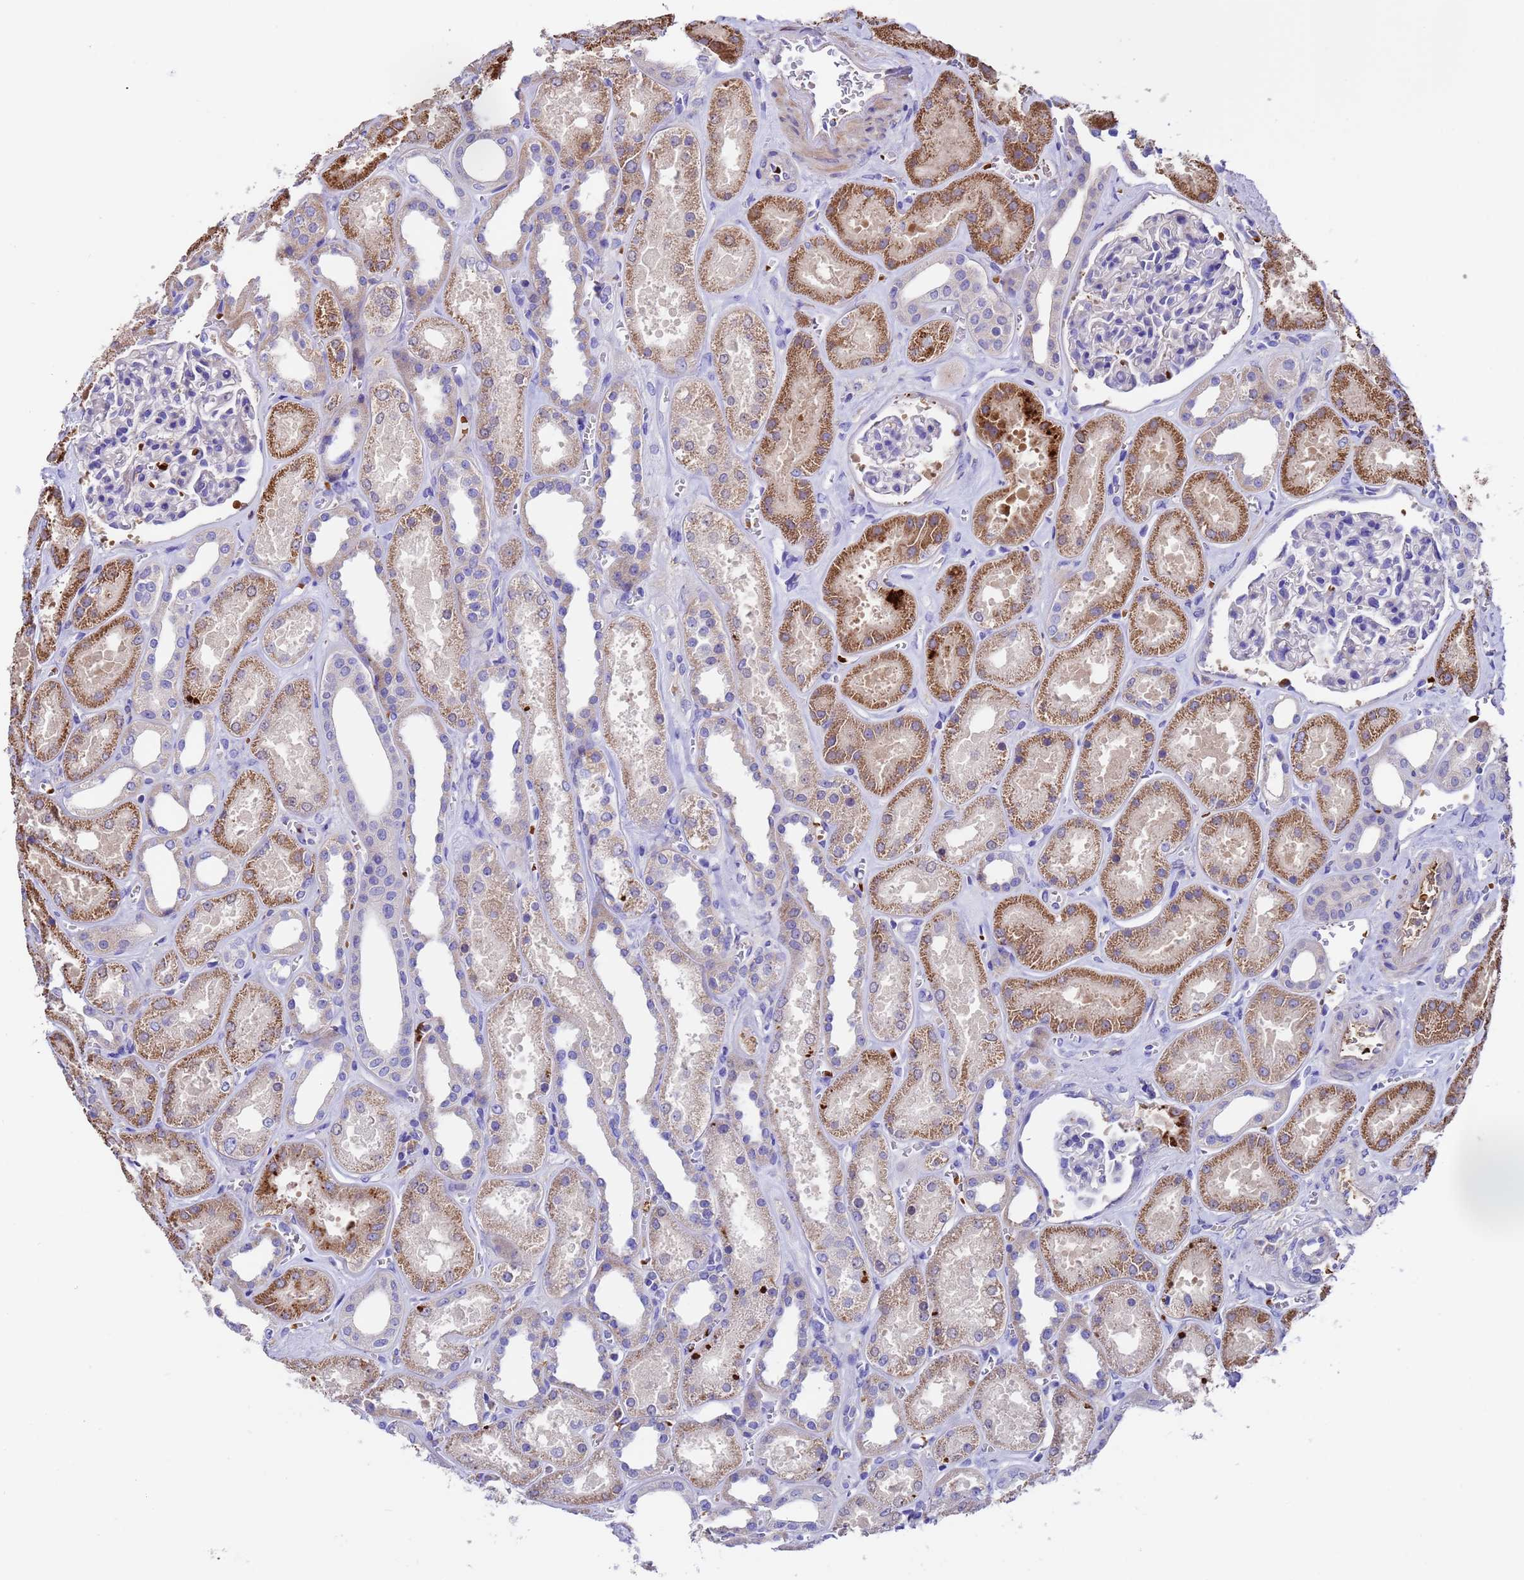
{"staining": {"intensity": "negative", "quantity": "none", "location": "none"}, "tissue": "kidney", "cell_type": "Cells in glomeruli", "image_type": "normal", "snomed": [{"axis": "morphology", "description": "Normal tissue, NOS"}, {"axis": "morphology", "description": "Adenocarcinoma, NOS"}, {"axis": "topography", "description": "Kidney"}], "caption": "An IHC photomicrograph of benign kidney is shown. There is no staining in cells in glomeruli of kidney.", "gene": "ELP6", "patient": {"sex": "female", "age": 68}}